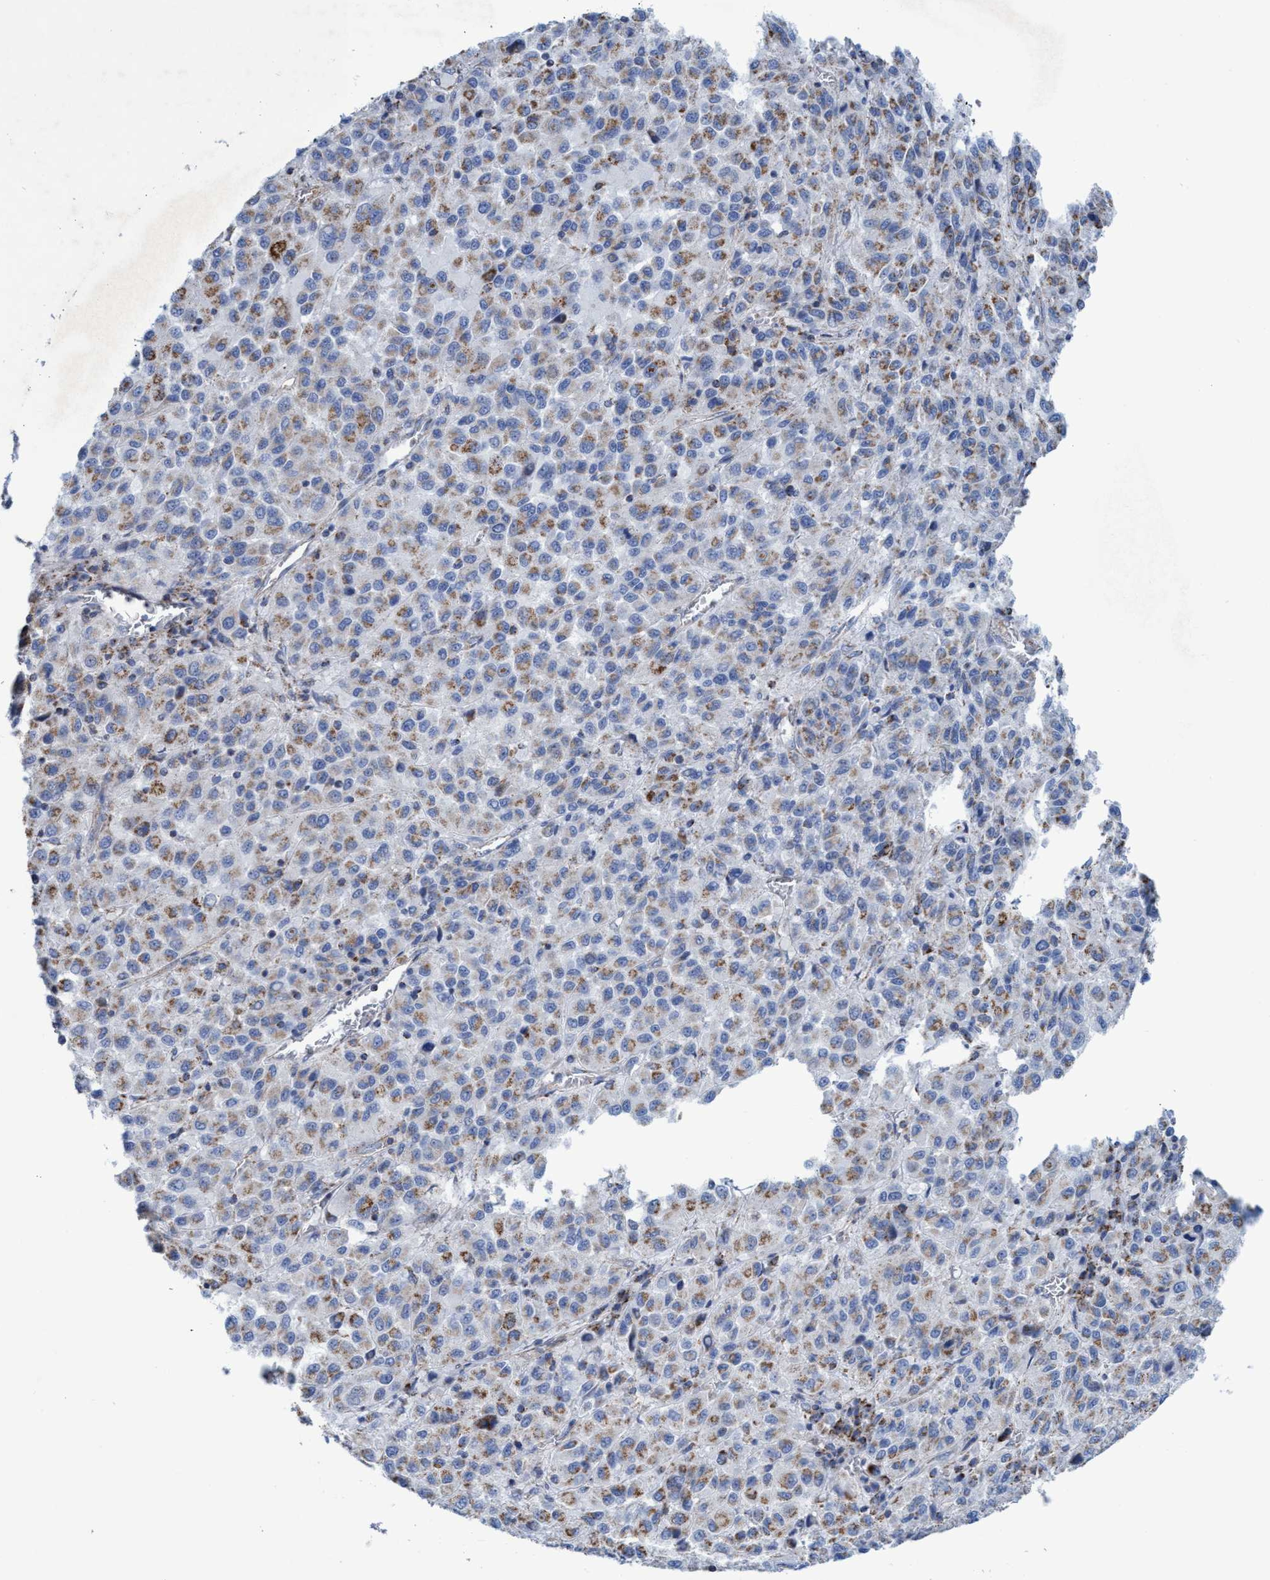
{"staining": {"intensity": "moderate", "quantity": ">75%", "location": "cytoplasmic/membranous"}, "tissue": "skin cancer", "cell_type": "Tumor cells", "image_type": "cancer", "snomed": [{"axis": "morphology", "description": "Squamous cell carcinoma, NOS"}, {"axis": "topography", "description": "Skin"}], "caption": "Skin cancer (squamous cell carcinoma) stained with immunohistochemistry (IHC) displays moderate cytoplasmic/membranous positivity in about >75% of tumor cells. The staining was performed using DAB (3,3'-diaminobenzidine), with brown indicating positive protein expression. Nuclei are stained blue with hematoxylin.", "gene": "ZNF750", "patient": {"sex": "female", "age": 73}}